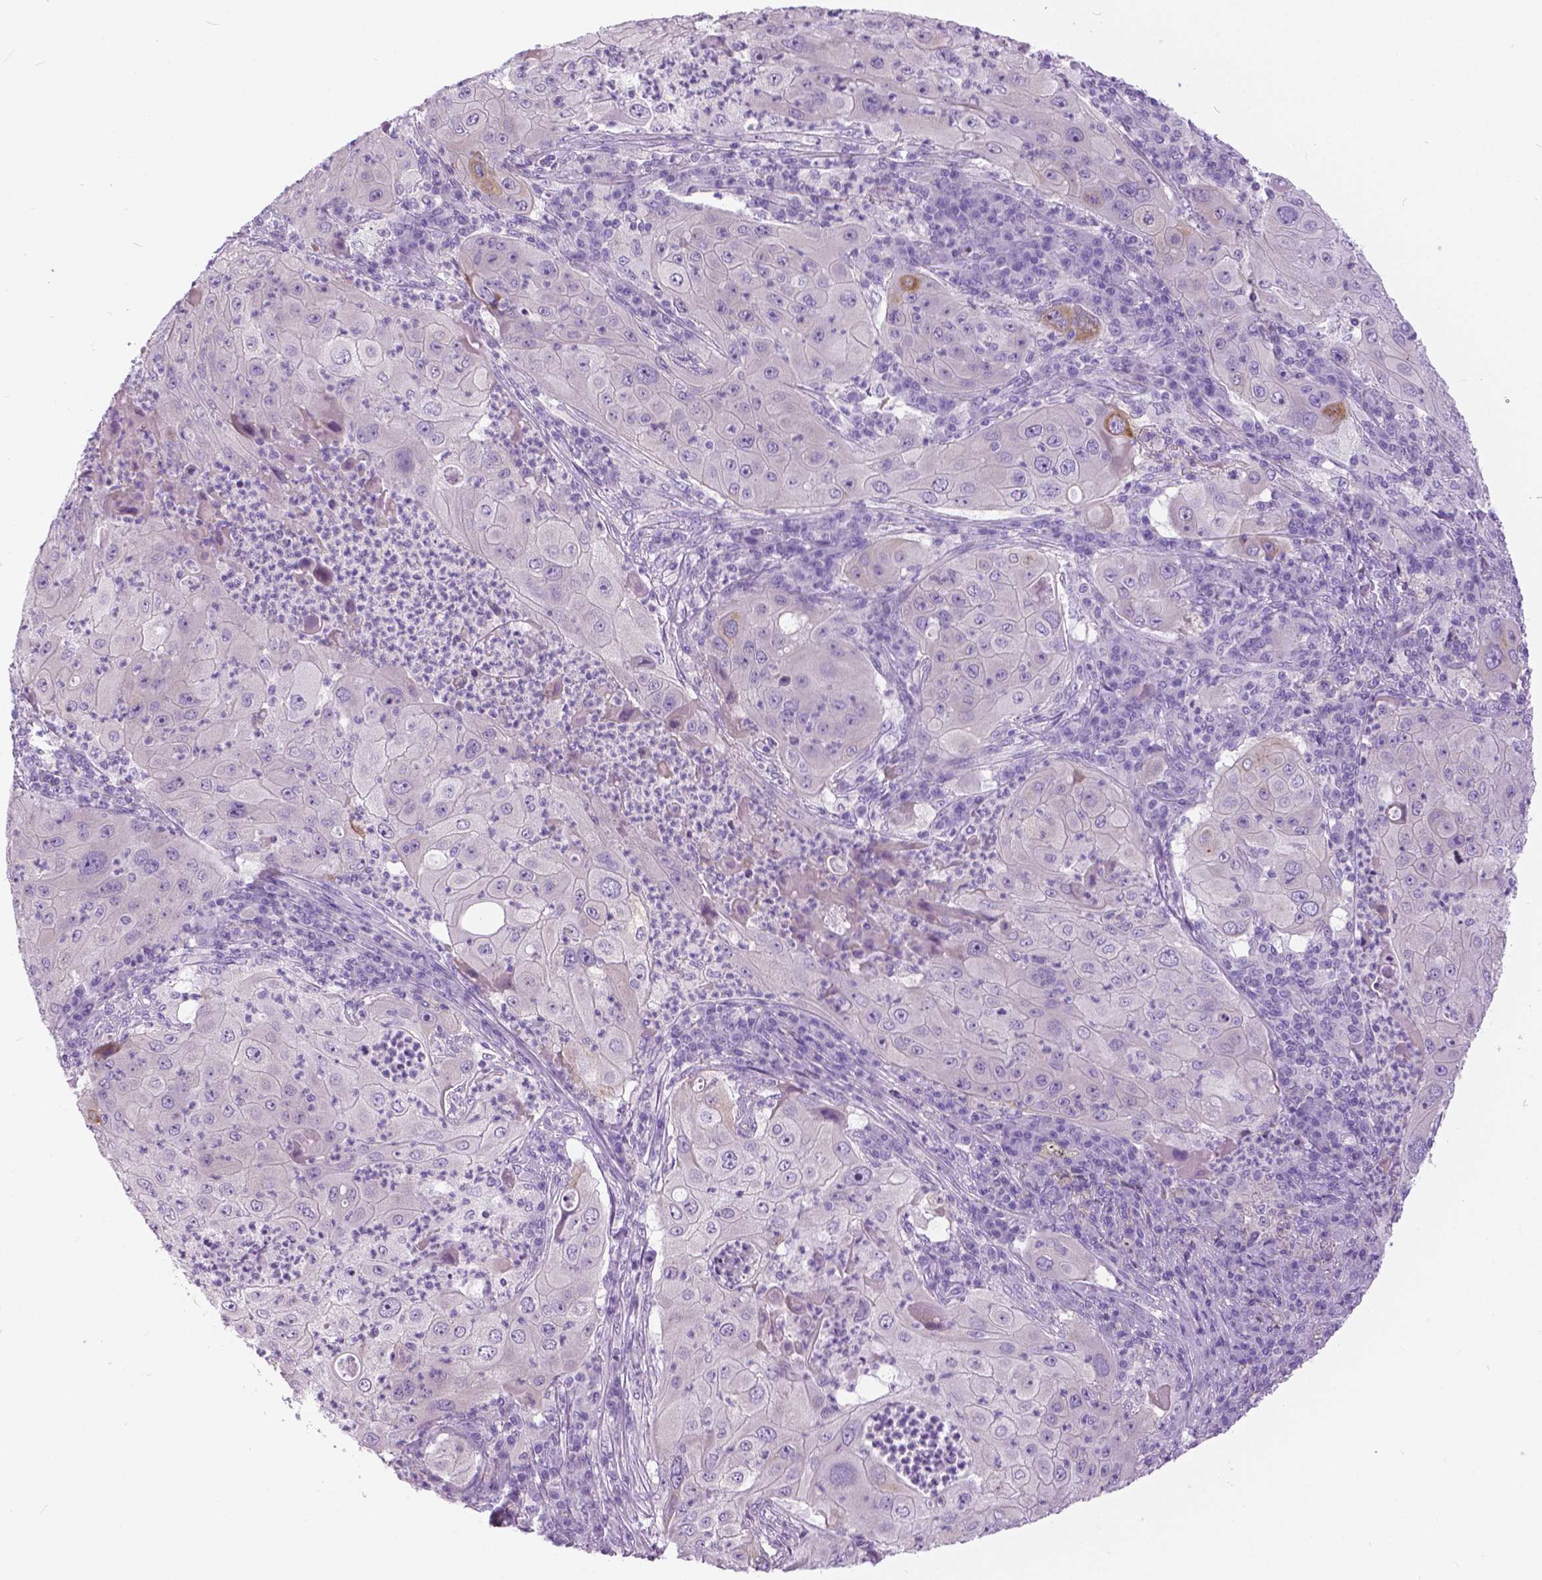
{"staining": {"intensity": "moderate", "quantity": "<25%", "location": "cytoplasmic/membranous"}, "tissue": "lung cancer", "cell_type": "Tumor cells", "image_type": "cancer", "snomed": [{"axis": "morphology", "description": "Squamous cell carcinoma, NOS"}, {"axis": "topography", "description": "Lung"}], "caption": "Immunohistochemical staining of squamous cell carcinoma (lung) reveals low levels of moderate cytoplasmic/membranous protein staining in about <25% of tumor cells.", "gene": "TP53TG5", "patient": {"sex": "female", "age": 59}}